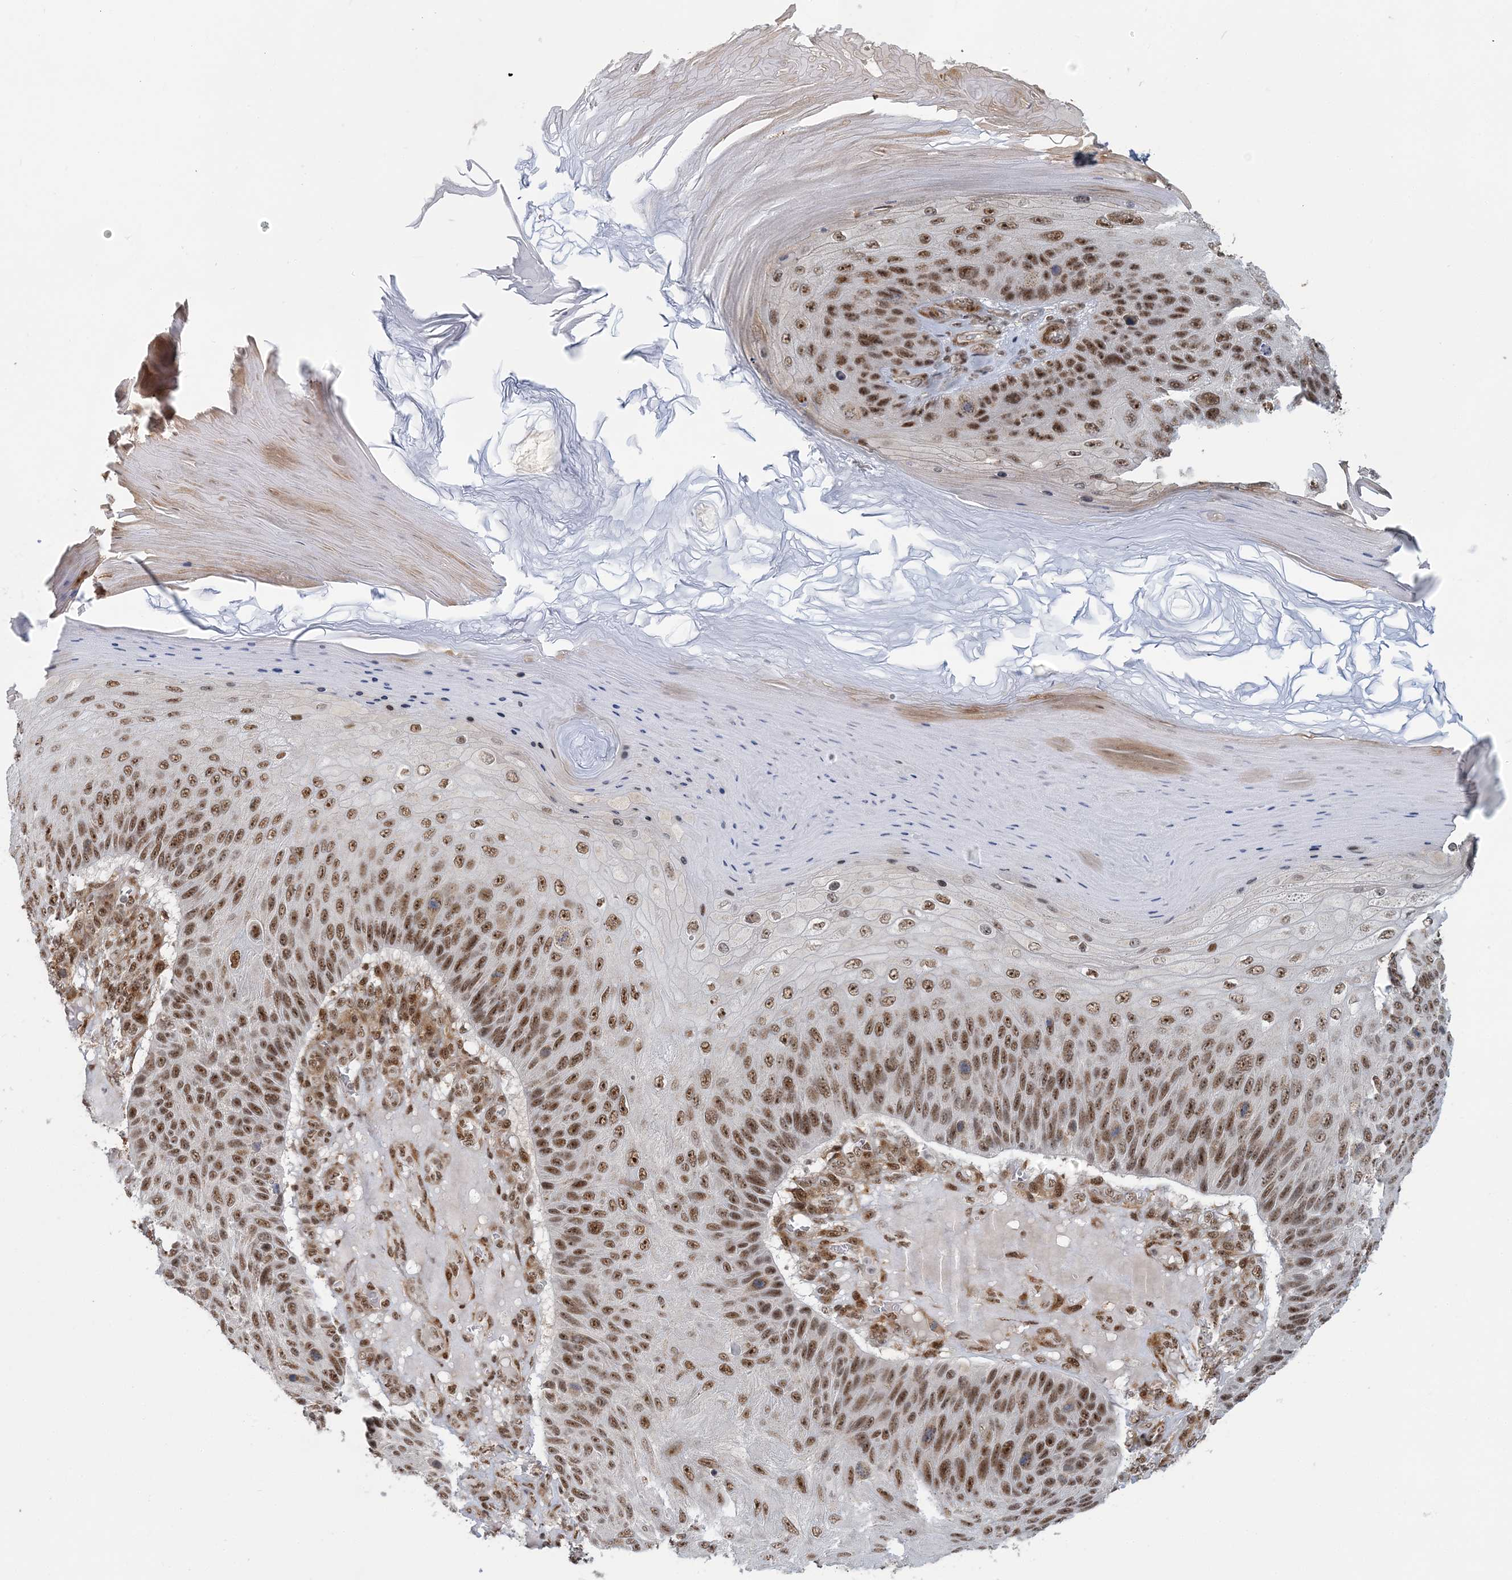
{"staining": {"intensity": "moderate", "quantity": ">75%", "location": "nuclear"}, "tissue": "skin cancer", "cell_type": "Tumor cells", "image_type": "cancer", "snomed": [{"axis": "morphology", "description": "Squamous cell carcinoma, NOS"}, {"axis": "topography", "description": "Skin"}], "caption": "Tumor cells exhibit medium levels of moderate nuclear positivity in approximately >75% of cells in skin cancer (squamous cell carcinoma).", "gene": "PLRG1", "patient": {"sex": "female", "age": 88}}